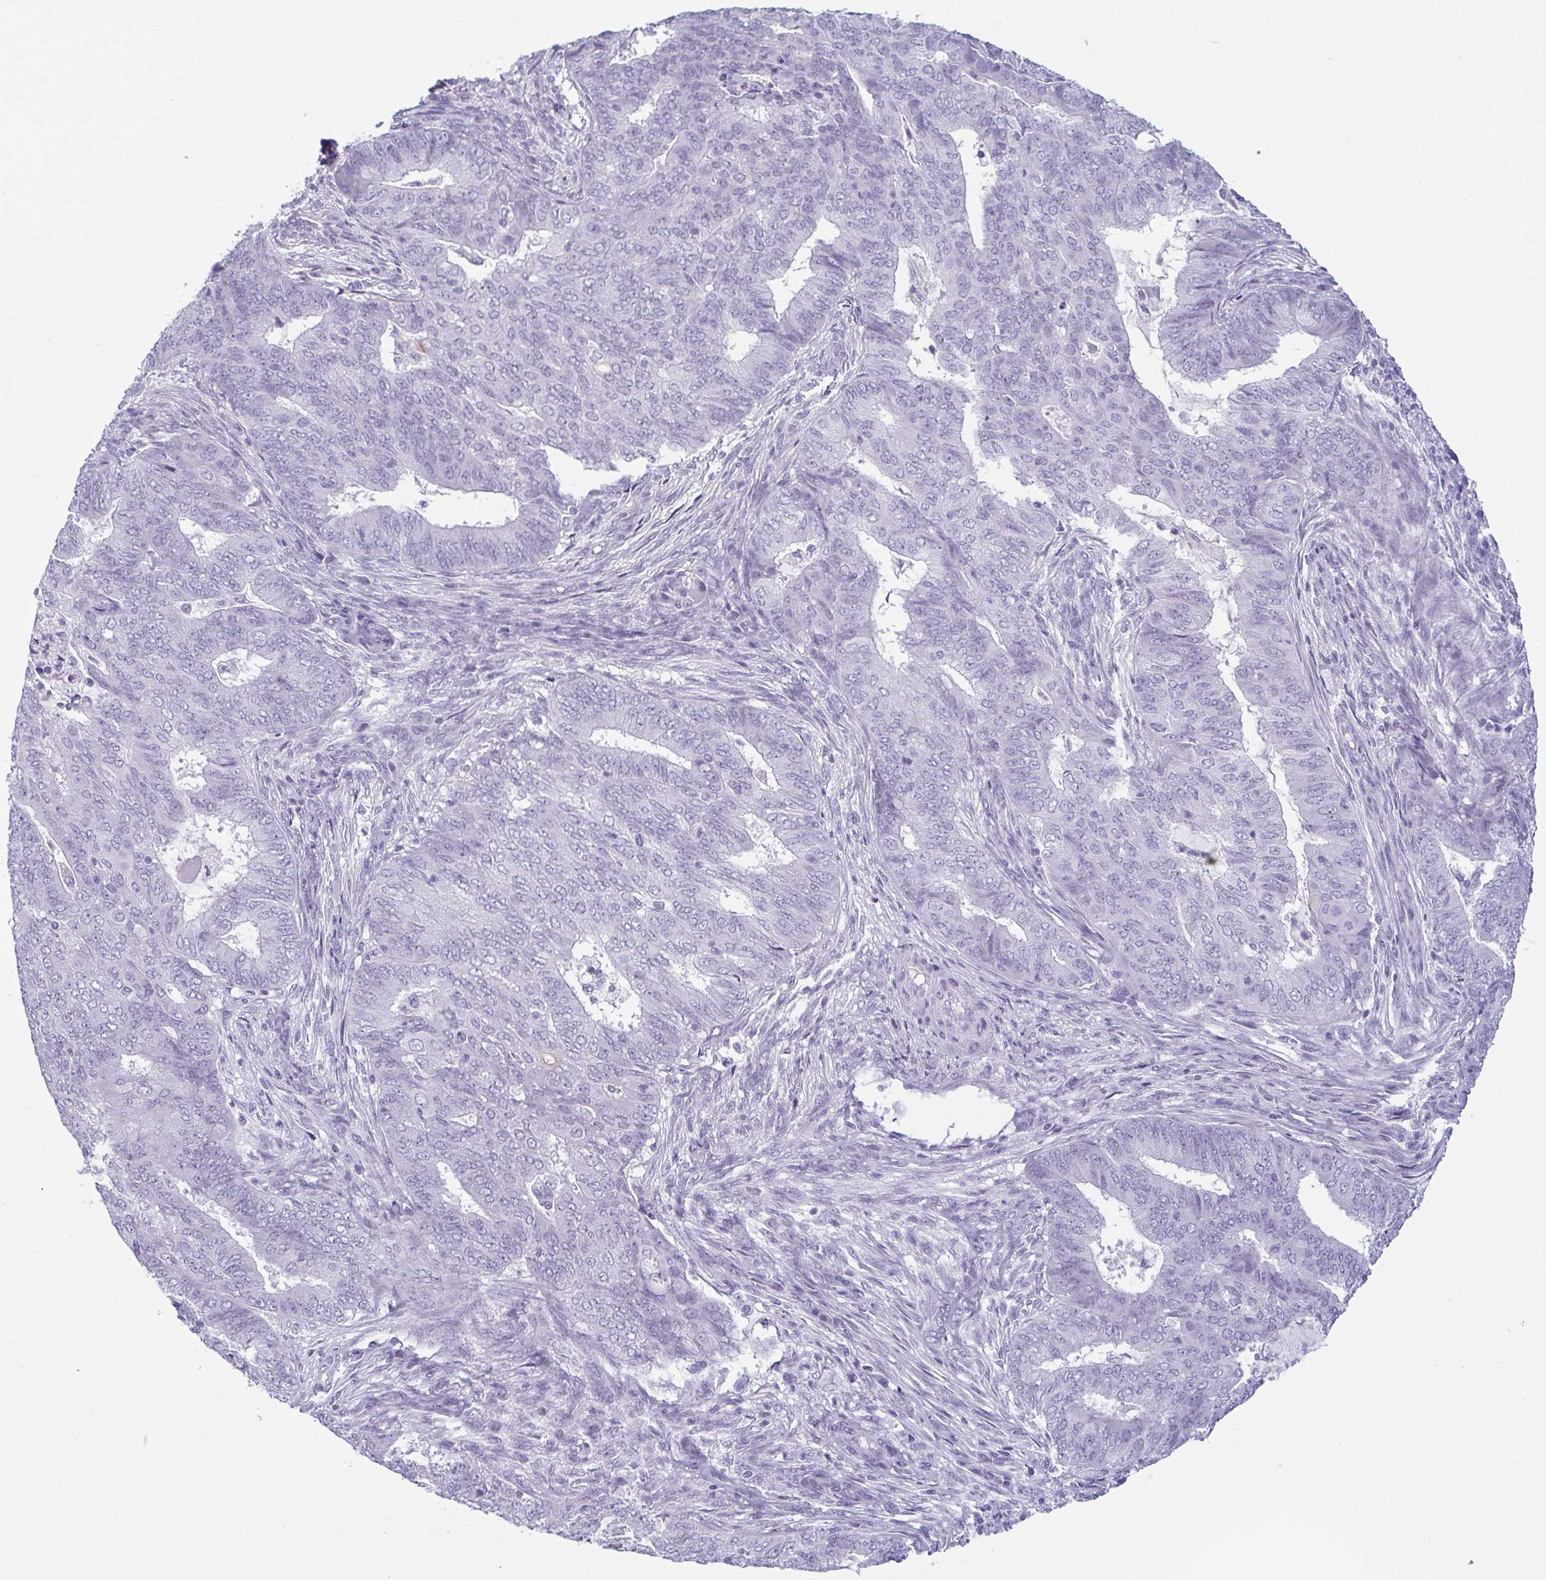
{"staining": {"intensity": "negative", "quantity": "none", "location": "none"}, "tissue": "endometrial cancer", "cell_type": "Tumor cells", "image_type": "cancer", "snomed": [{"axis": "morphology", "description": "Adenocarcinoma, NOS"}, {"axis": "topography", "description": "Endometrium"}], "caption": "The immunohistochemistry (IHC) photomicrograph has no significant positivity in tumor cells of endometrial adenocarcinoma tissue. (Stains: DAB (3,3'-diaminobenzidine) immunohistochemistry (IHC) with hematoxylin counter stain, Microscopy: brightfield microscopy at high magnification).", "gene": "KRT78", "patient": {"sex": "female", "age": 62}}